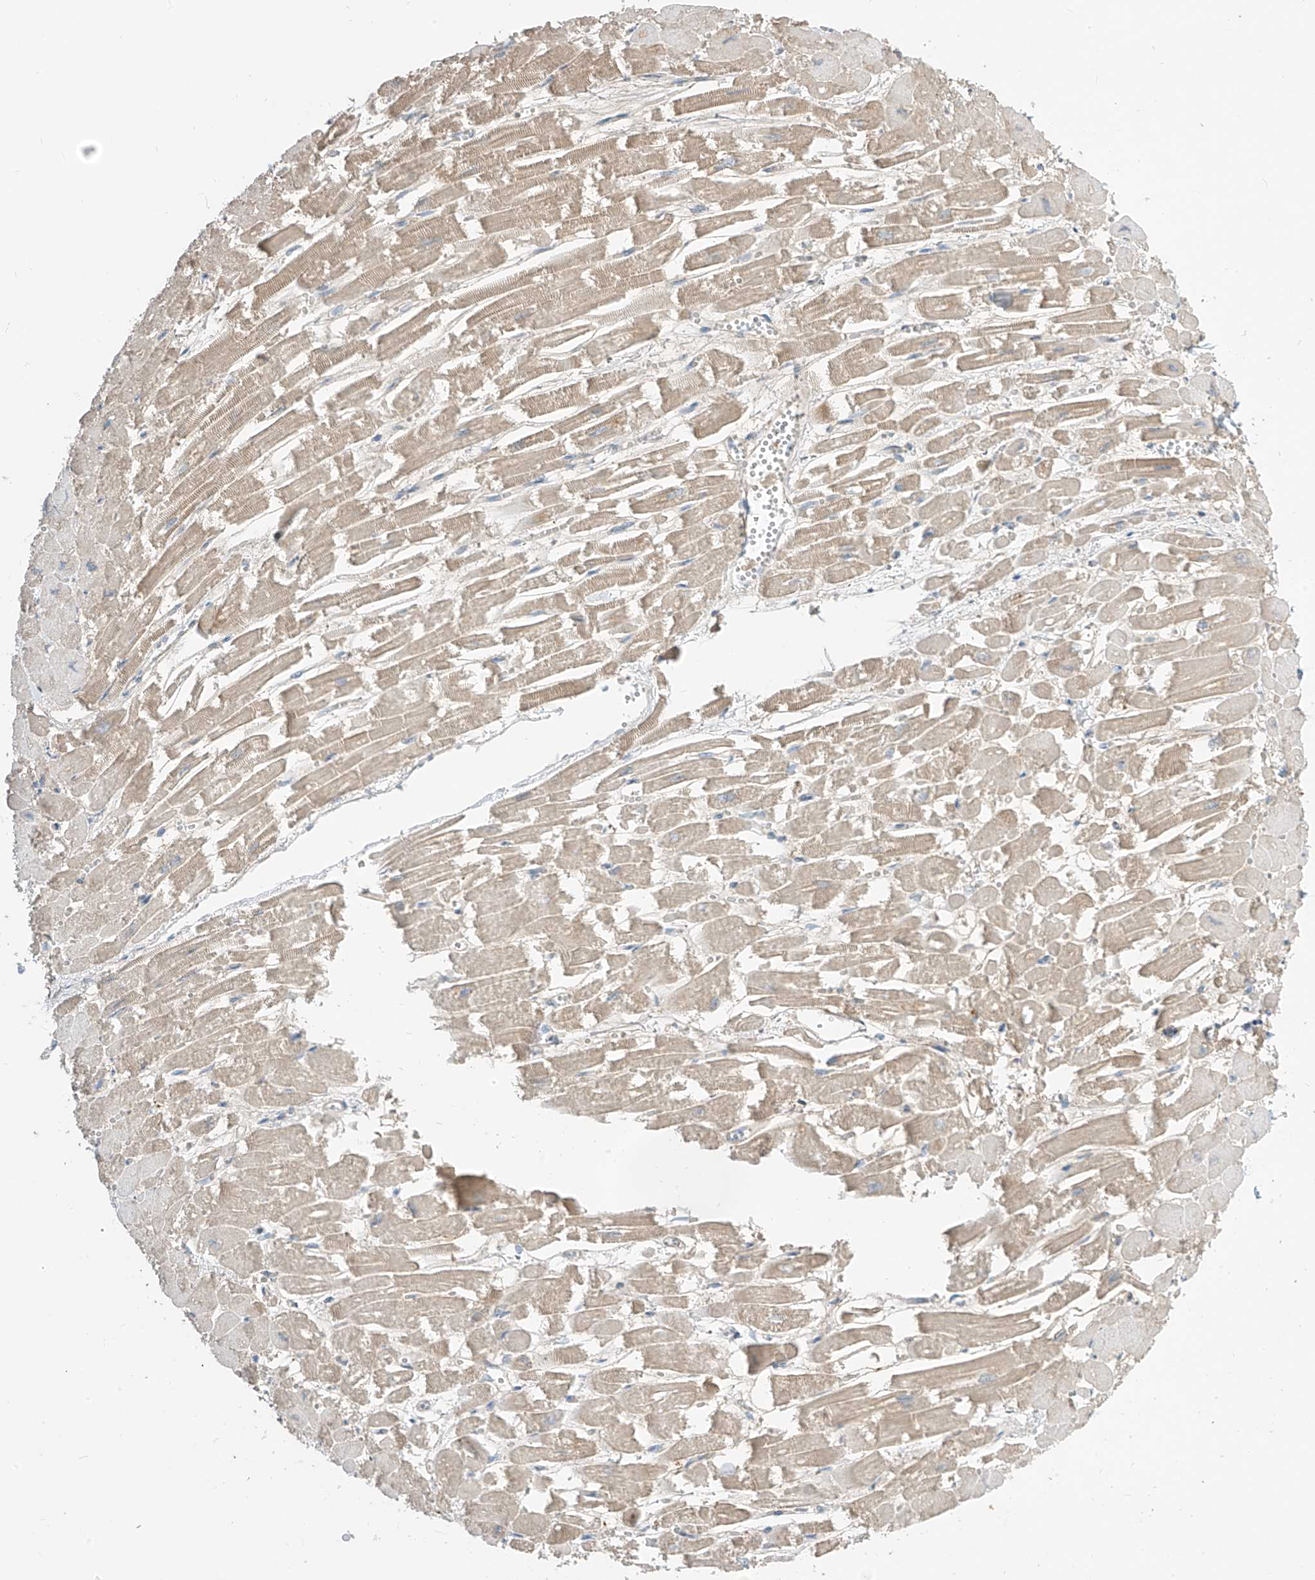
{"staining": {"intensity": "weak", "quantity": ">75%", "location": "cytoplasmic/membranous"}, "tissue": "heart muscle", "cell_type": "Cardiomyocytes", "image_type": "normal", "snomed": [{"axis": "morphology", "description": "Normal tissue, NOS"}, {"axis": "topography", "description": "Heart"}], "caption": "Protein expression analysis of benign human heart muscle reveals weak cytoplasmic/membranous staining in about >75% of cardiomyocytes.", "gene": "ETHE1", "patient": {"sex": "male", "age": 54}}